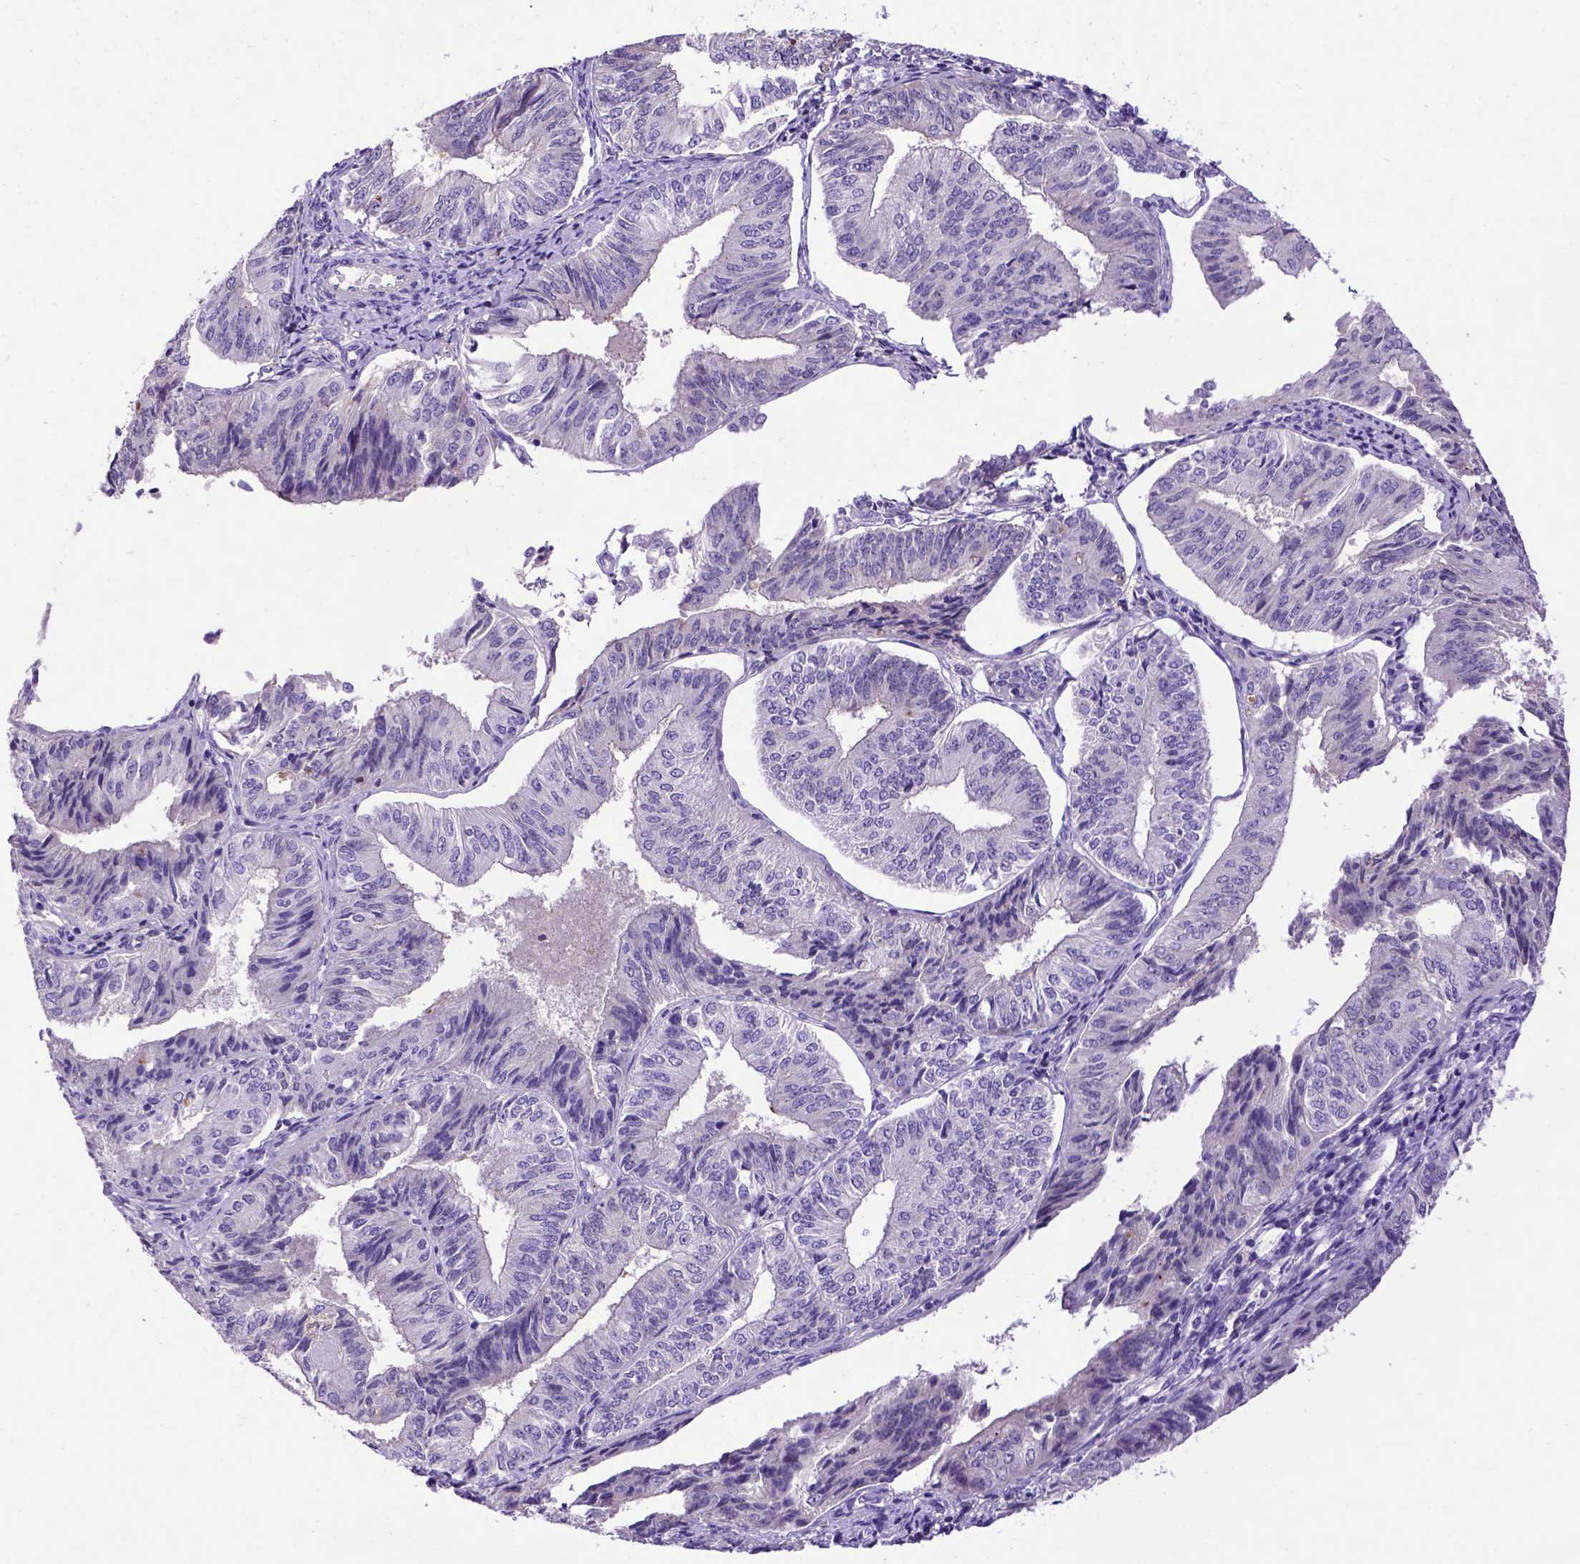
{"staining": {"intensity": "negative", "quantity": "none", "location": "none"}, "tissue": "endometrial cancer", "cell_type": "Tumor cells", "image_type": "cancer", "snomed": [{"axis": "morphology", "description": "Adenocarcinoma, NOS"}, {"axis": "topography", "description": "Endometrium"}], "caption": "DAB immunohistochemical staining of endometrial cancer (adenocarcinoma) reveals no significant staining in tumor cells.", "gene": "ADAM12", "patient": {"sex": "female", "age": 58}}